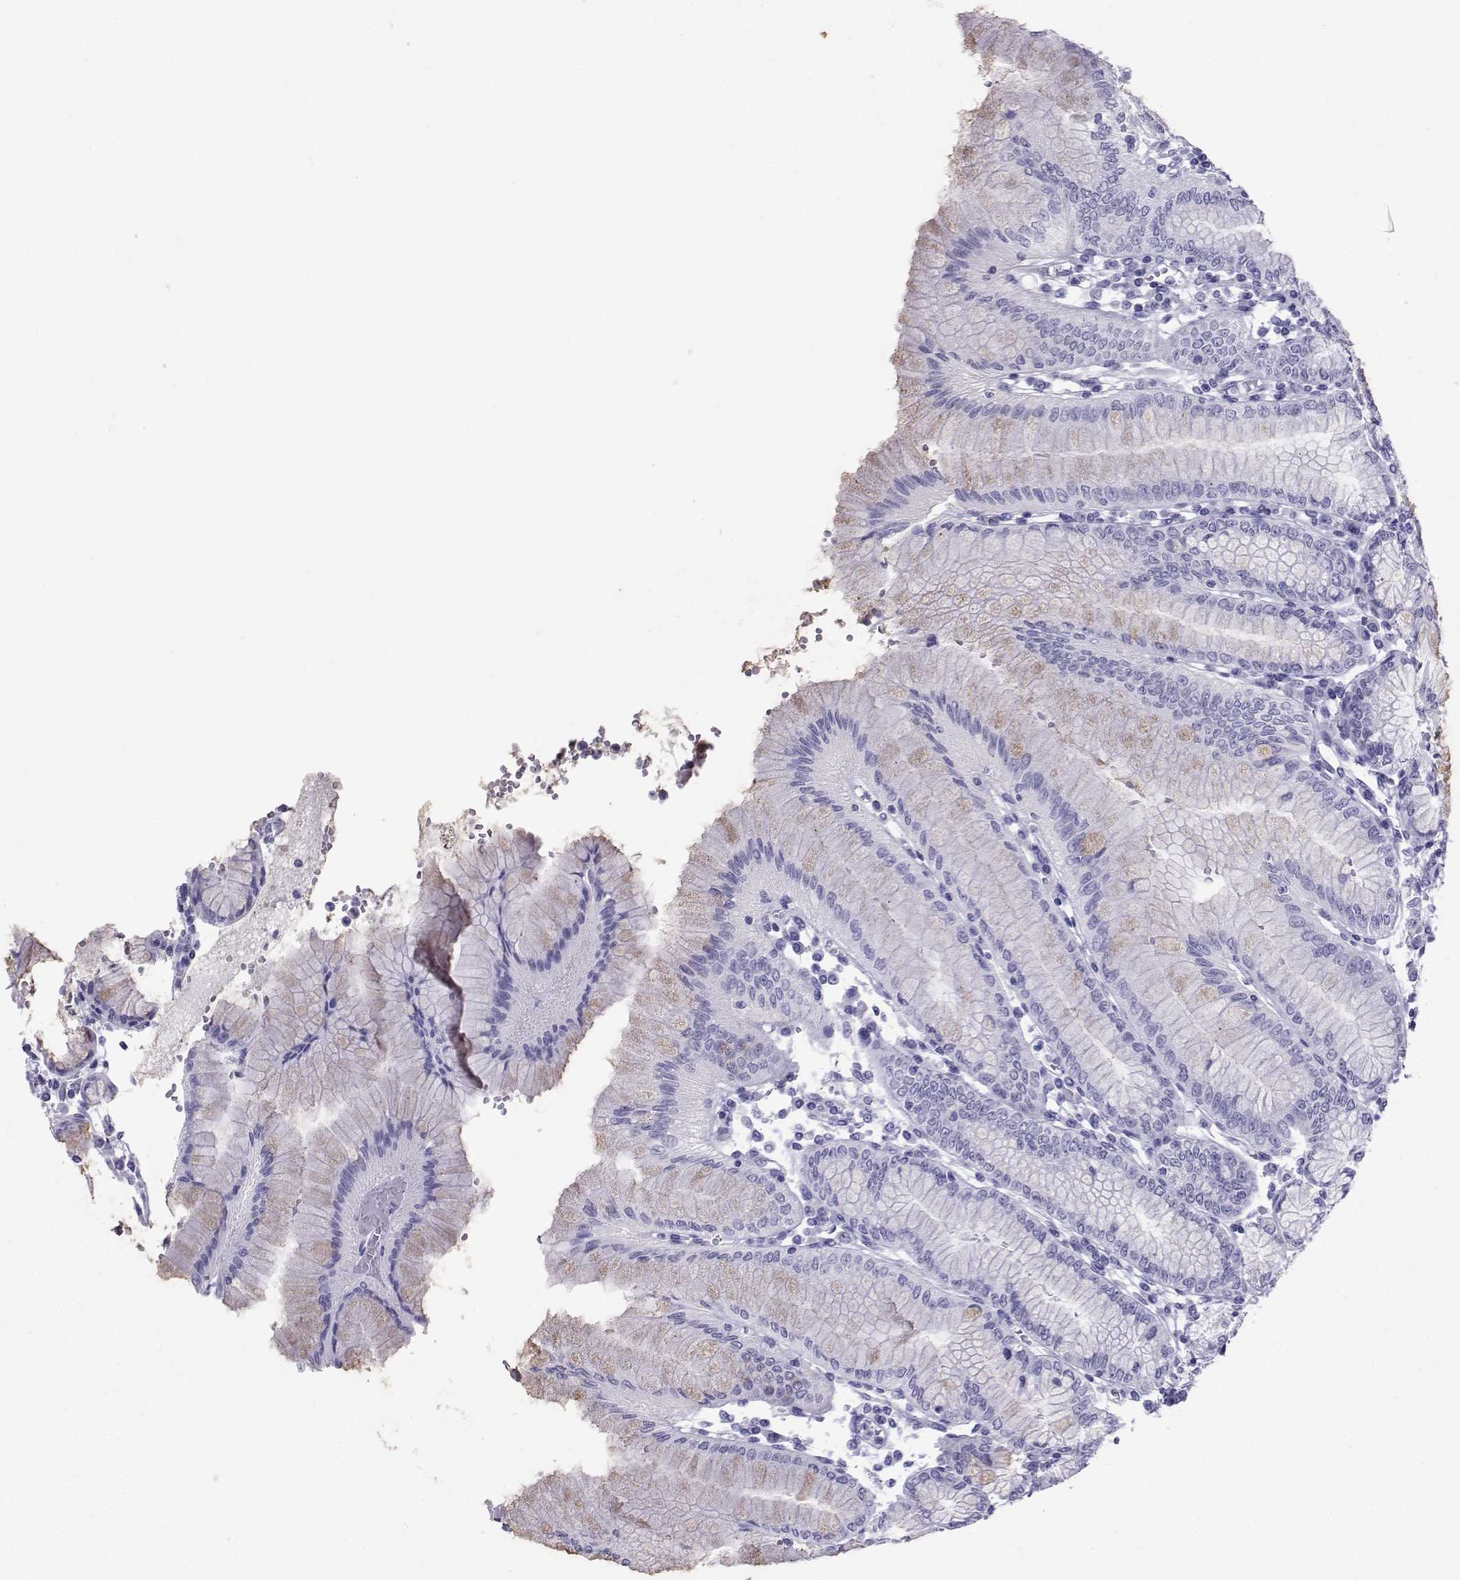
{"staining": {"intensity": "negative", "quantity": "none", "location": "none"}, "tissue": "stomach", "cell_type": "Glandular cells", "image_type": "normal", "snomed": [{"axis": "morphology", "description": "Normal tissue, NOS"}, {"axis": "topography", "description": "Skeletal muscle"}, {"axis": "topography", "description": "Stomach"}], "caption": "A high-resolution image shows IHC staining of unremarkable stomach, which exhibits no significant expression in glandular cells. (Stains: DAB (3,3'-diaminobenzidine) IHC with hematoxylin counter stain, Microscopy: brightfield microscopy at high magnification).", "gene": "LORICRIN", "patient": {"sex": "female", "age": 57}}